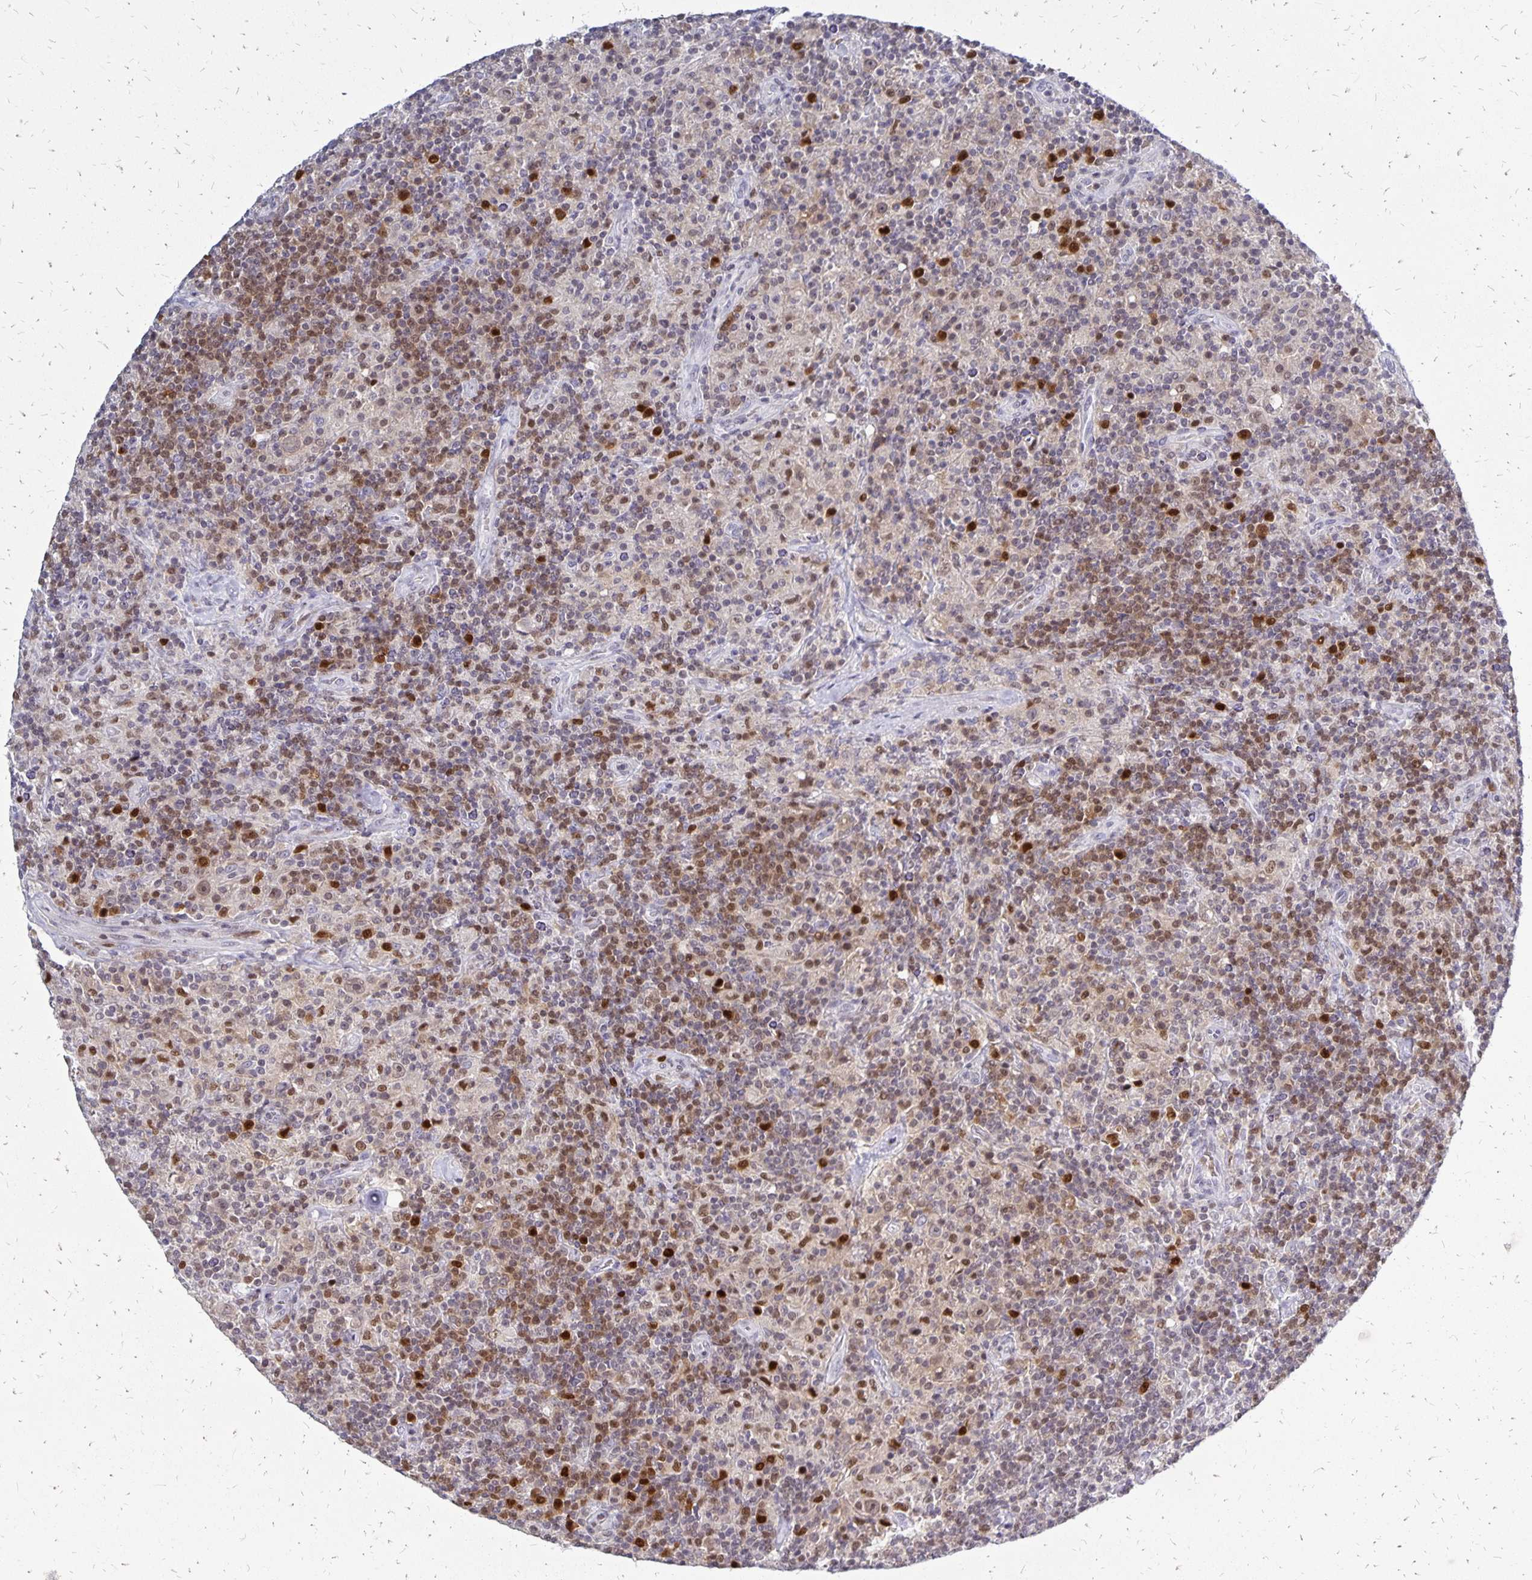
{"staining": {"intensity": "moderate", "quantity": "25%-75%", "location": "nuclear"}, "tissue": "lymphoma", "cell_type": "Tumor cells", "image_type": "cancer", "snomed": [{"axis": "morphology", "description": "Hodgkin's disease, NOS"}, {"axis": "topography", "description": "Lymph node"}], "caption": "Hodgkin's disease was stained to show a protein in brown. There is medium levels of moderate nuclear staining in approximately 25%-75% of tumor cells.", "gene": "DCK", "patient": {"sex": "male", "age": 70}}